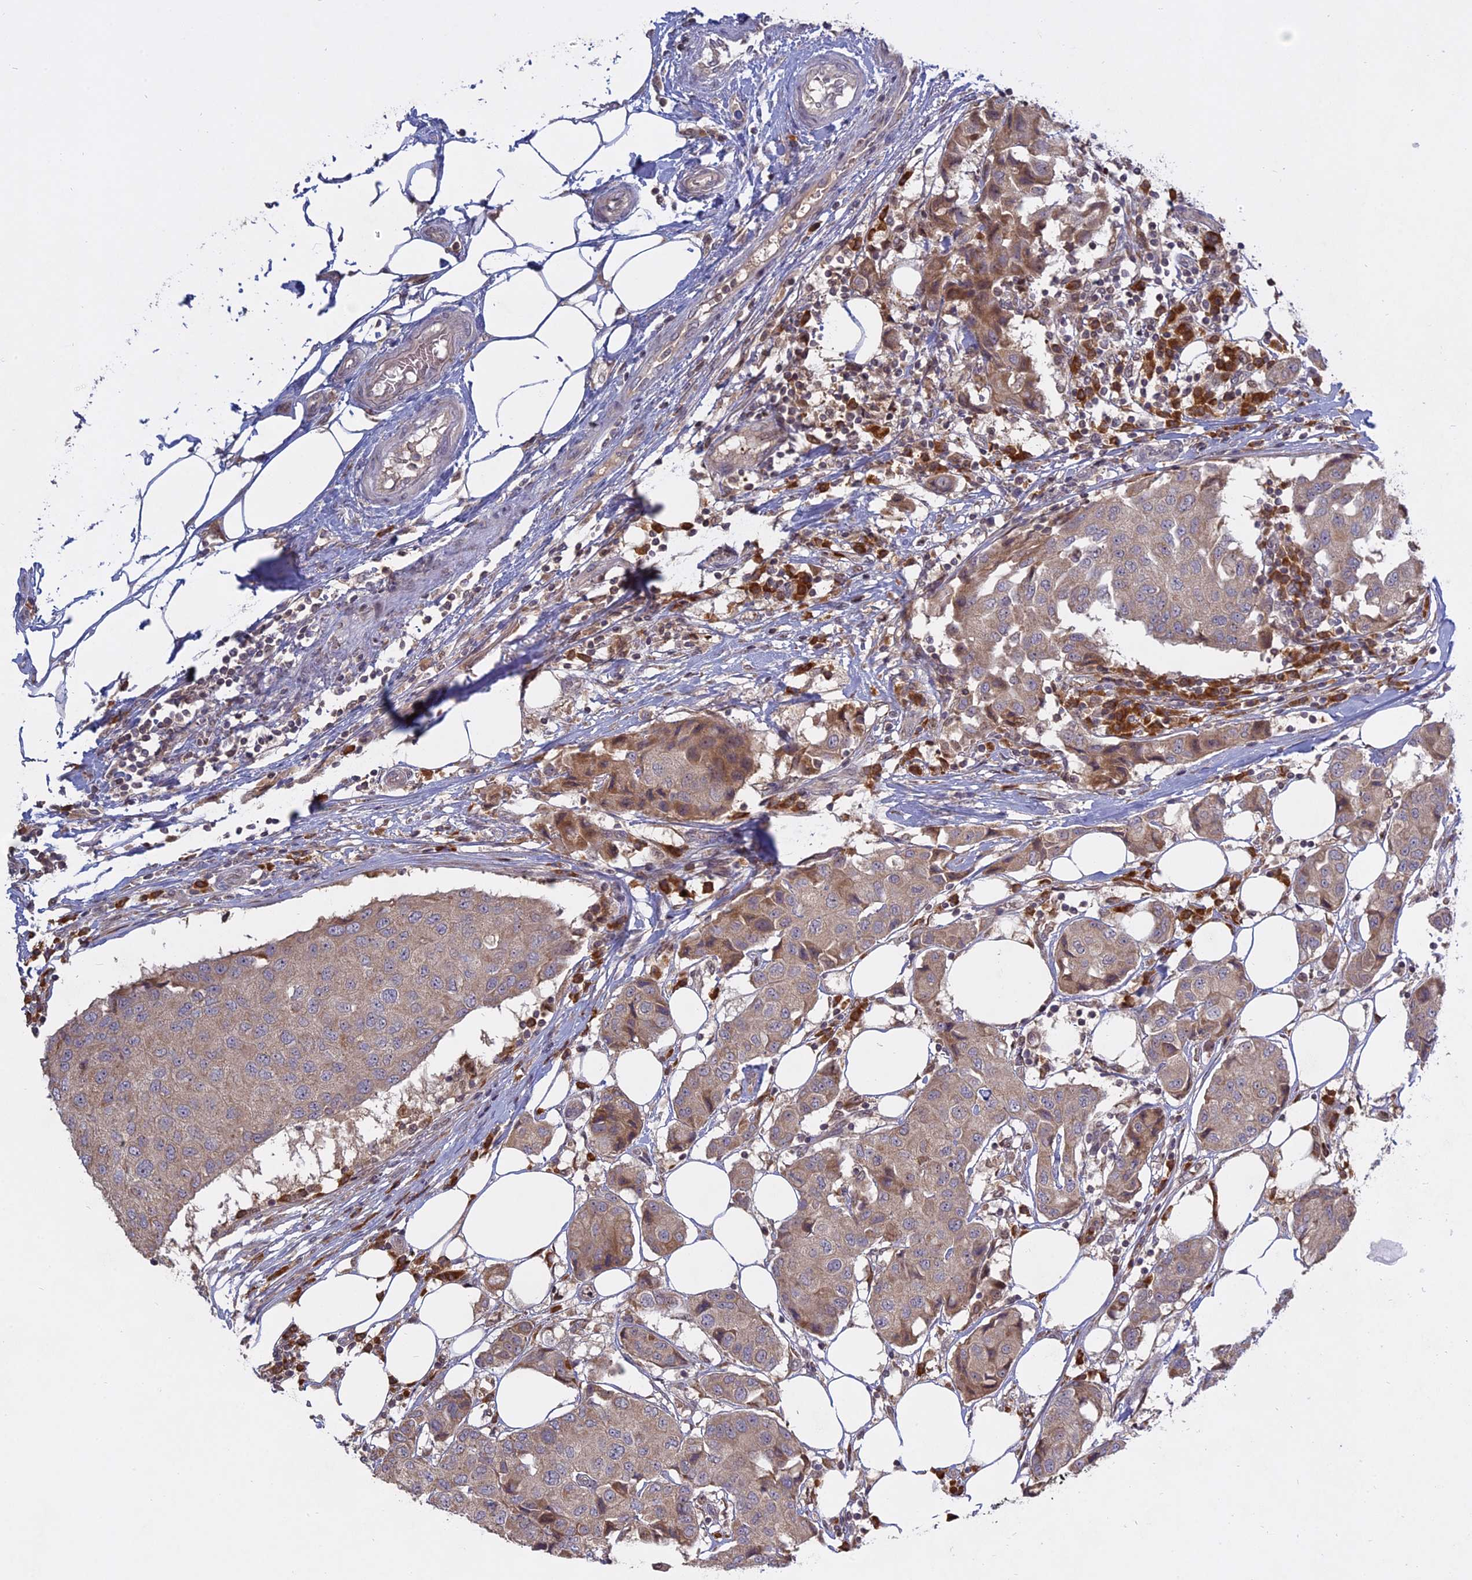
{"staining": {"intensity": "weak", "quantity": ">75%", "location": "cytoplasmic/membranous"}, "tissue": "breast cancer", "cell_type": "Tumor cells", "image_type": "cancer", "snomed": [{"axis": "morphology", "description": "Duct carcinoma"}, {"axis": "topography", "description": "Breast"}], "caption": "Intraductal carcinoma (breast) stained with DAB (3,3'-diaminobenzidine) immunohistochemistry reveals low levels of weak cytoplasmic/membranous staining in about >75% of tumor cells.", "gene": "TMEM208", "patient": {"sex": "female", "age": 80}}